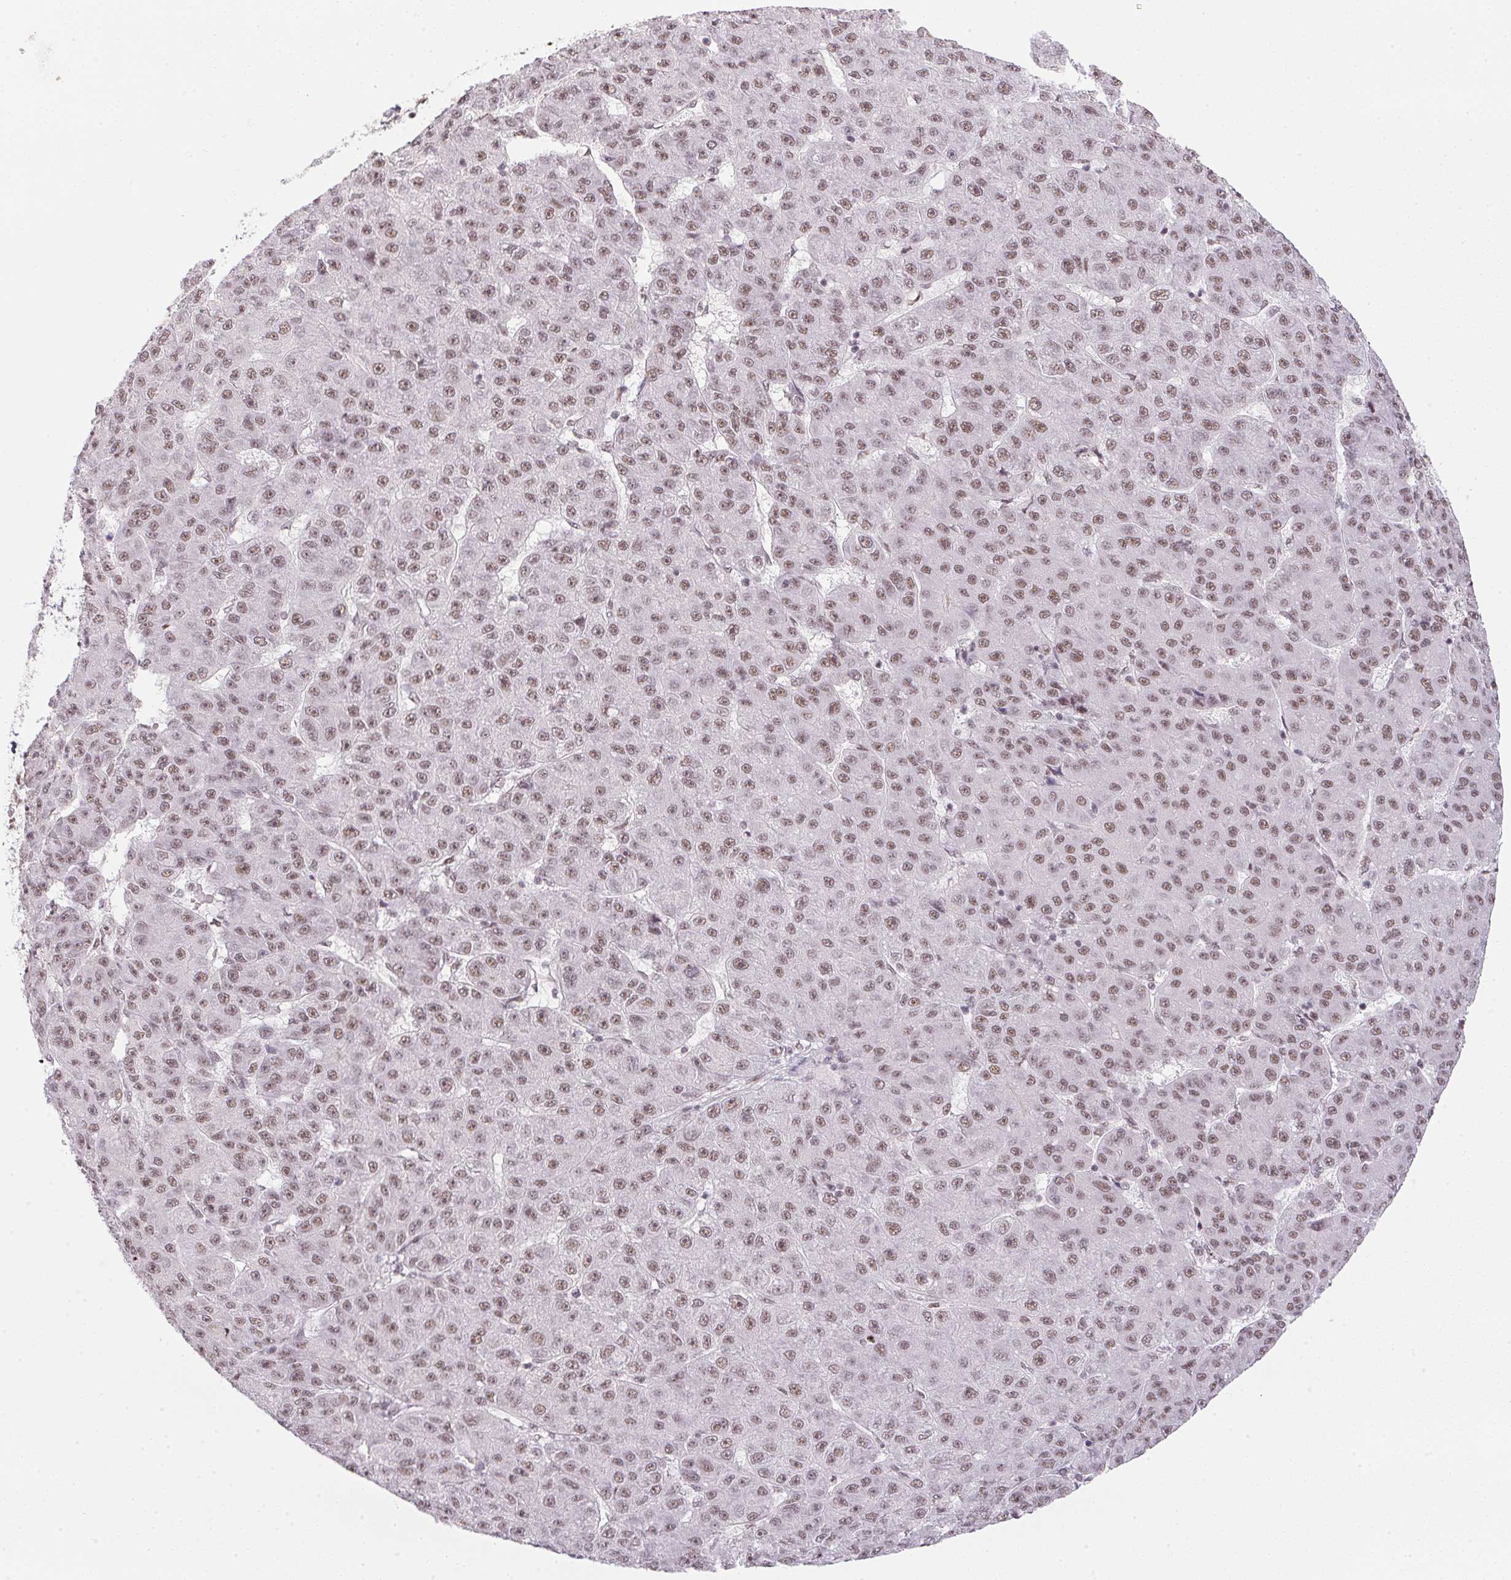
{"staining": {"intensity": "moderate", "quantity": ">75%", "location": "nuclear"}, "tissue": "liver cancer", "cell_type": "Tumor cells", "image_type": "cancer", "snomed": [{"axis": "morphology", "description": "Carcinoma, Hepatocellular, NOS"}, {"axis": "topography", "description": "Liver"}], "caption": "High-power microscopy captured an immunohistochemistry photomicrograph of liver cancer (hepatocellular carcinoma), revealing moderate nuclear positivity in approximately >75% of tumor cells.", "gene": "SRSF7", "patient": {"sex": "male", "age": 67}}